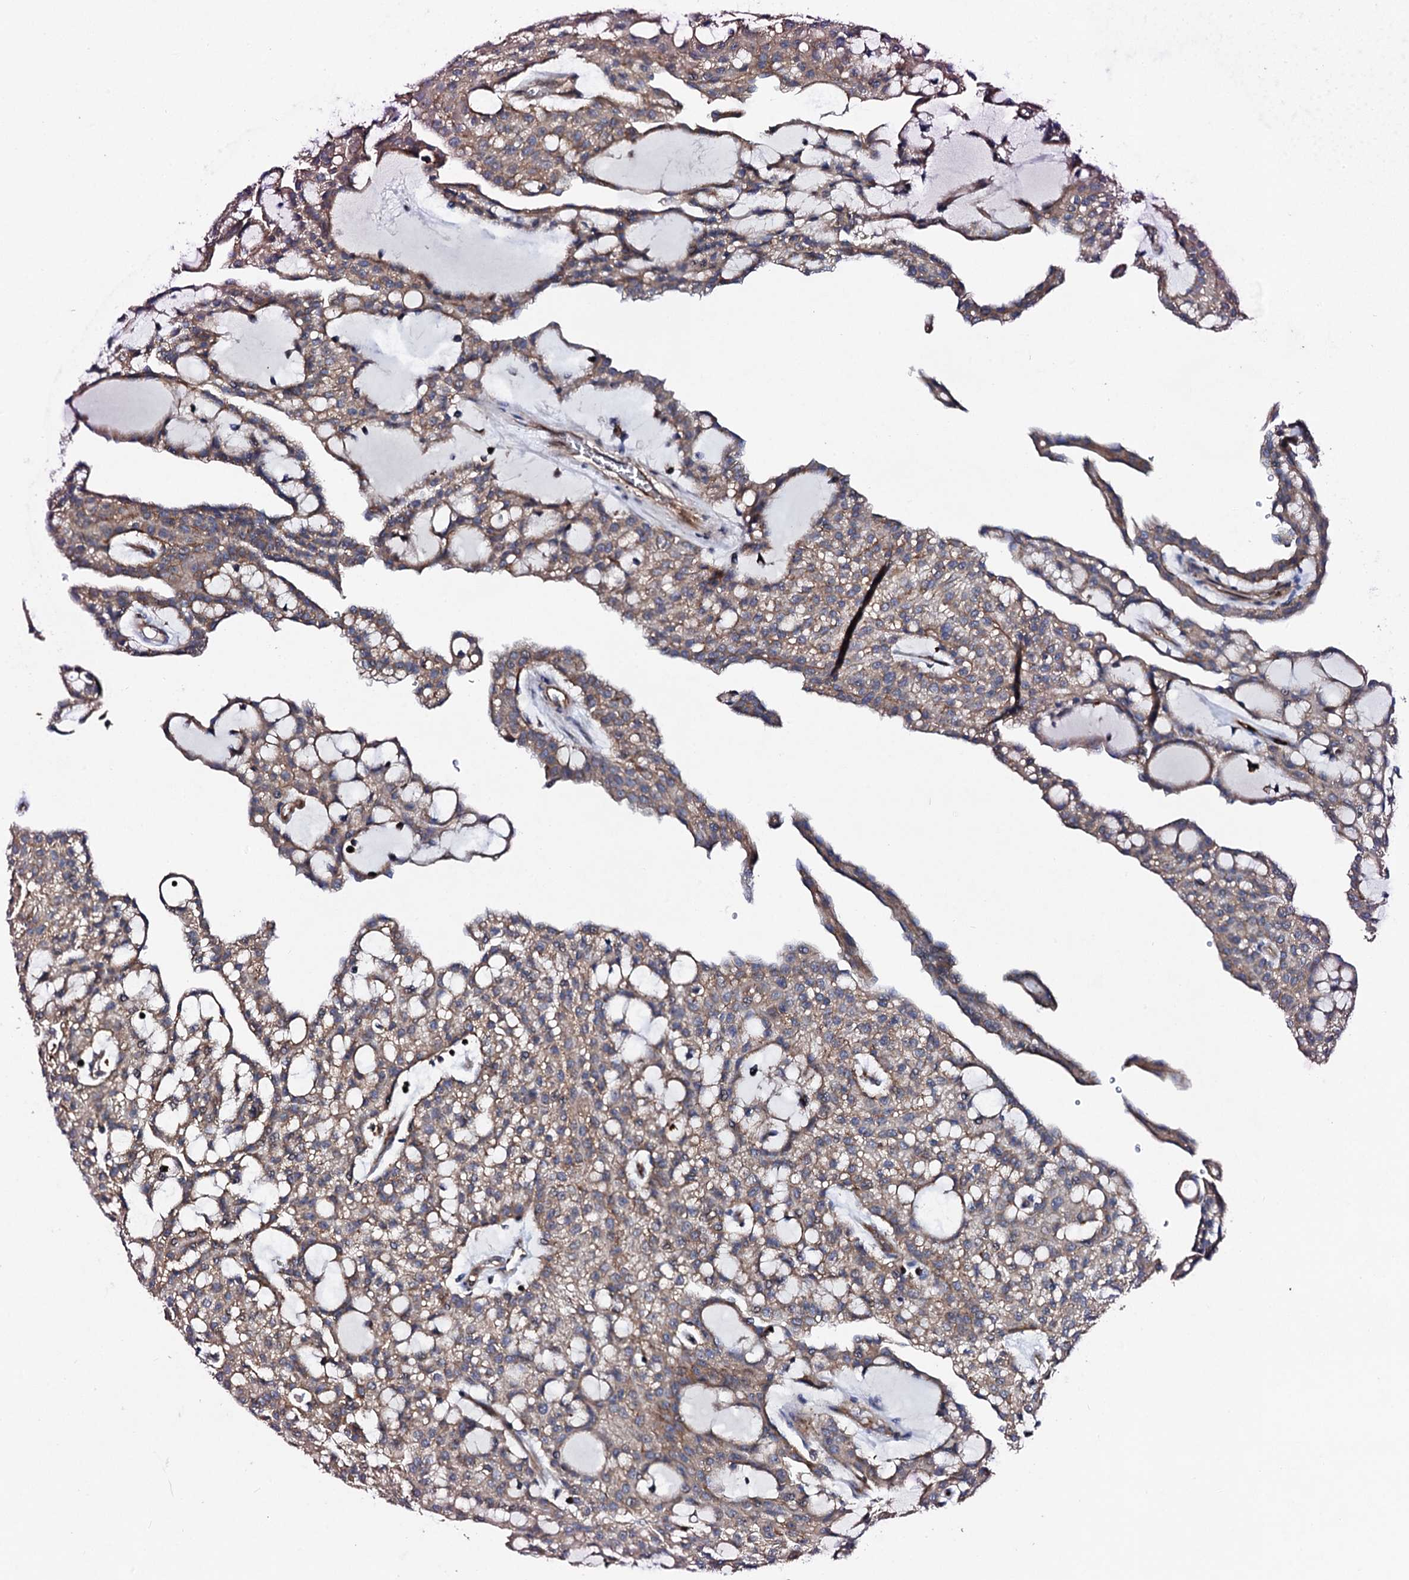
{"staining": {"intensity": "moderate", "quantity": ">75%", "location": "cytoplasmic/membranous"}, "tissue": "renal cancer", "cell_type": "Tumor cells", "image_type": "cancer", "snomed": [{"axis": "morphology", "description": "Adenocarcinoma, NOS"}, {"axis": "topography", "description": "Kidney"}], "caption": "Renal cancer stained with a protein marker demonstrates moderate staining in tumor cells.", "gene": "GTPBP4", "patient": {"sex": "male", "age": 63}}